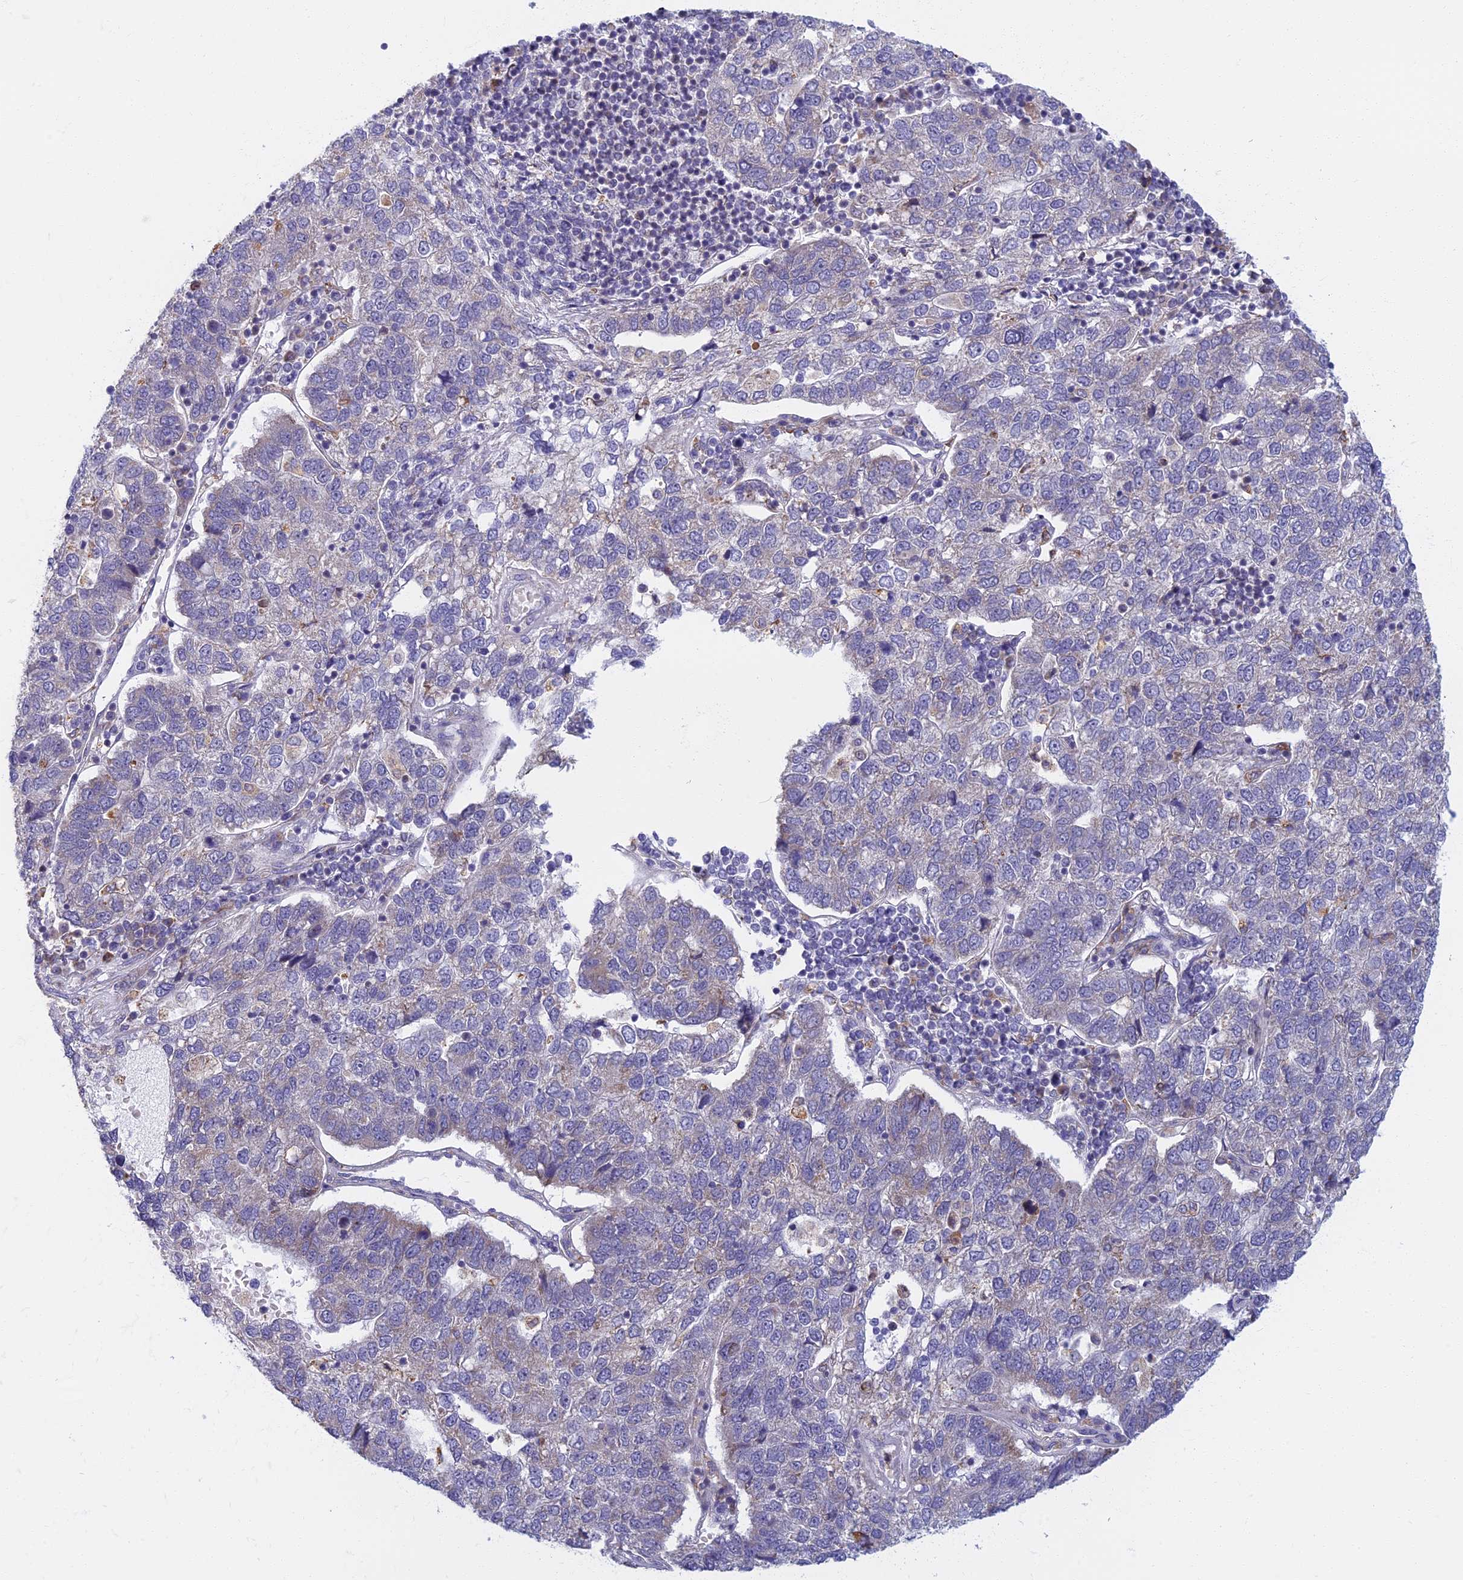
{"staining": {"intensity": "negative", "quantity": "none", "location": "none"}, "tissue": "pancreatic cancer", "cell_type": "Tumor cells", "image_type": "cancer", "snomed": [{"axis": "morphology", "description": "Adenocarcinoma, NOS"}, {"axis": "topography", "description": "Pancreas"}], "caption": "This is a image of IHC staining of pancreatic adenocarcinoma, which shows no staining in tumor cells.", "gene": "DDX51", "patient": {"sex": "female", "age": 61}}